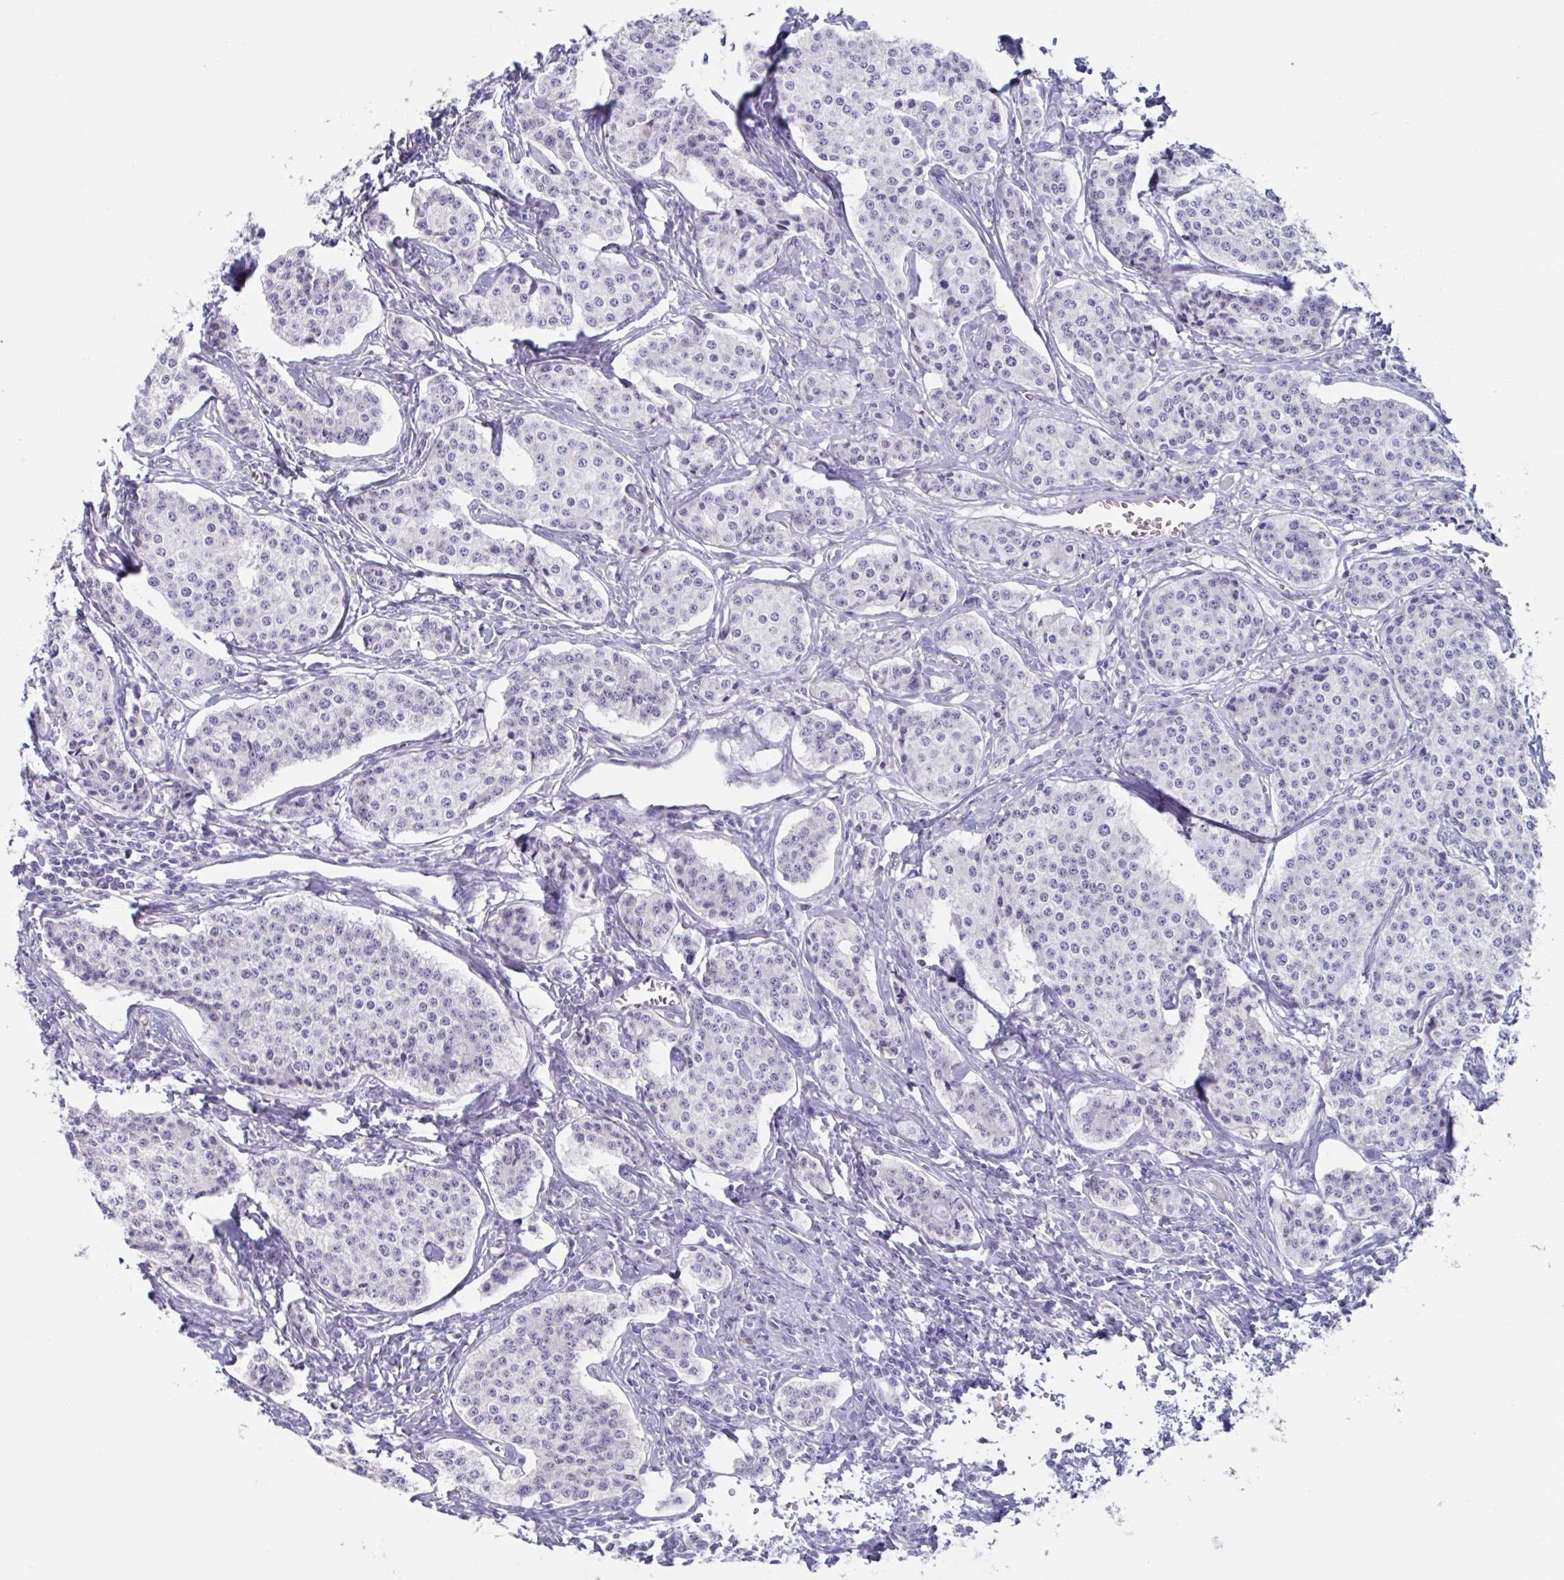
{"staining": {"intensity": "negative", "quantity": "none", "location": "none"}, "tissue": "carcinoid", "cell_type": "Tumor cells", "image_type": "cancer", "snomed": [{"axis": "morphology", "description": "Carcinoid, malignant, NOS"}, {"axis": "topography", "description": "Small intestine"}], "caption": "High magnification brightfield microscopy of malignant carcinoid stained with DAB (brown) and counterstained with hematoxylin (blue): tumor cells show no significant positivity.", "gene": "USP35", "patient": {"sex": "female", "age": 64}}